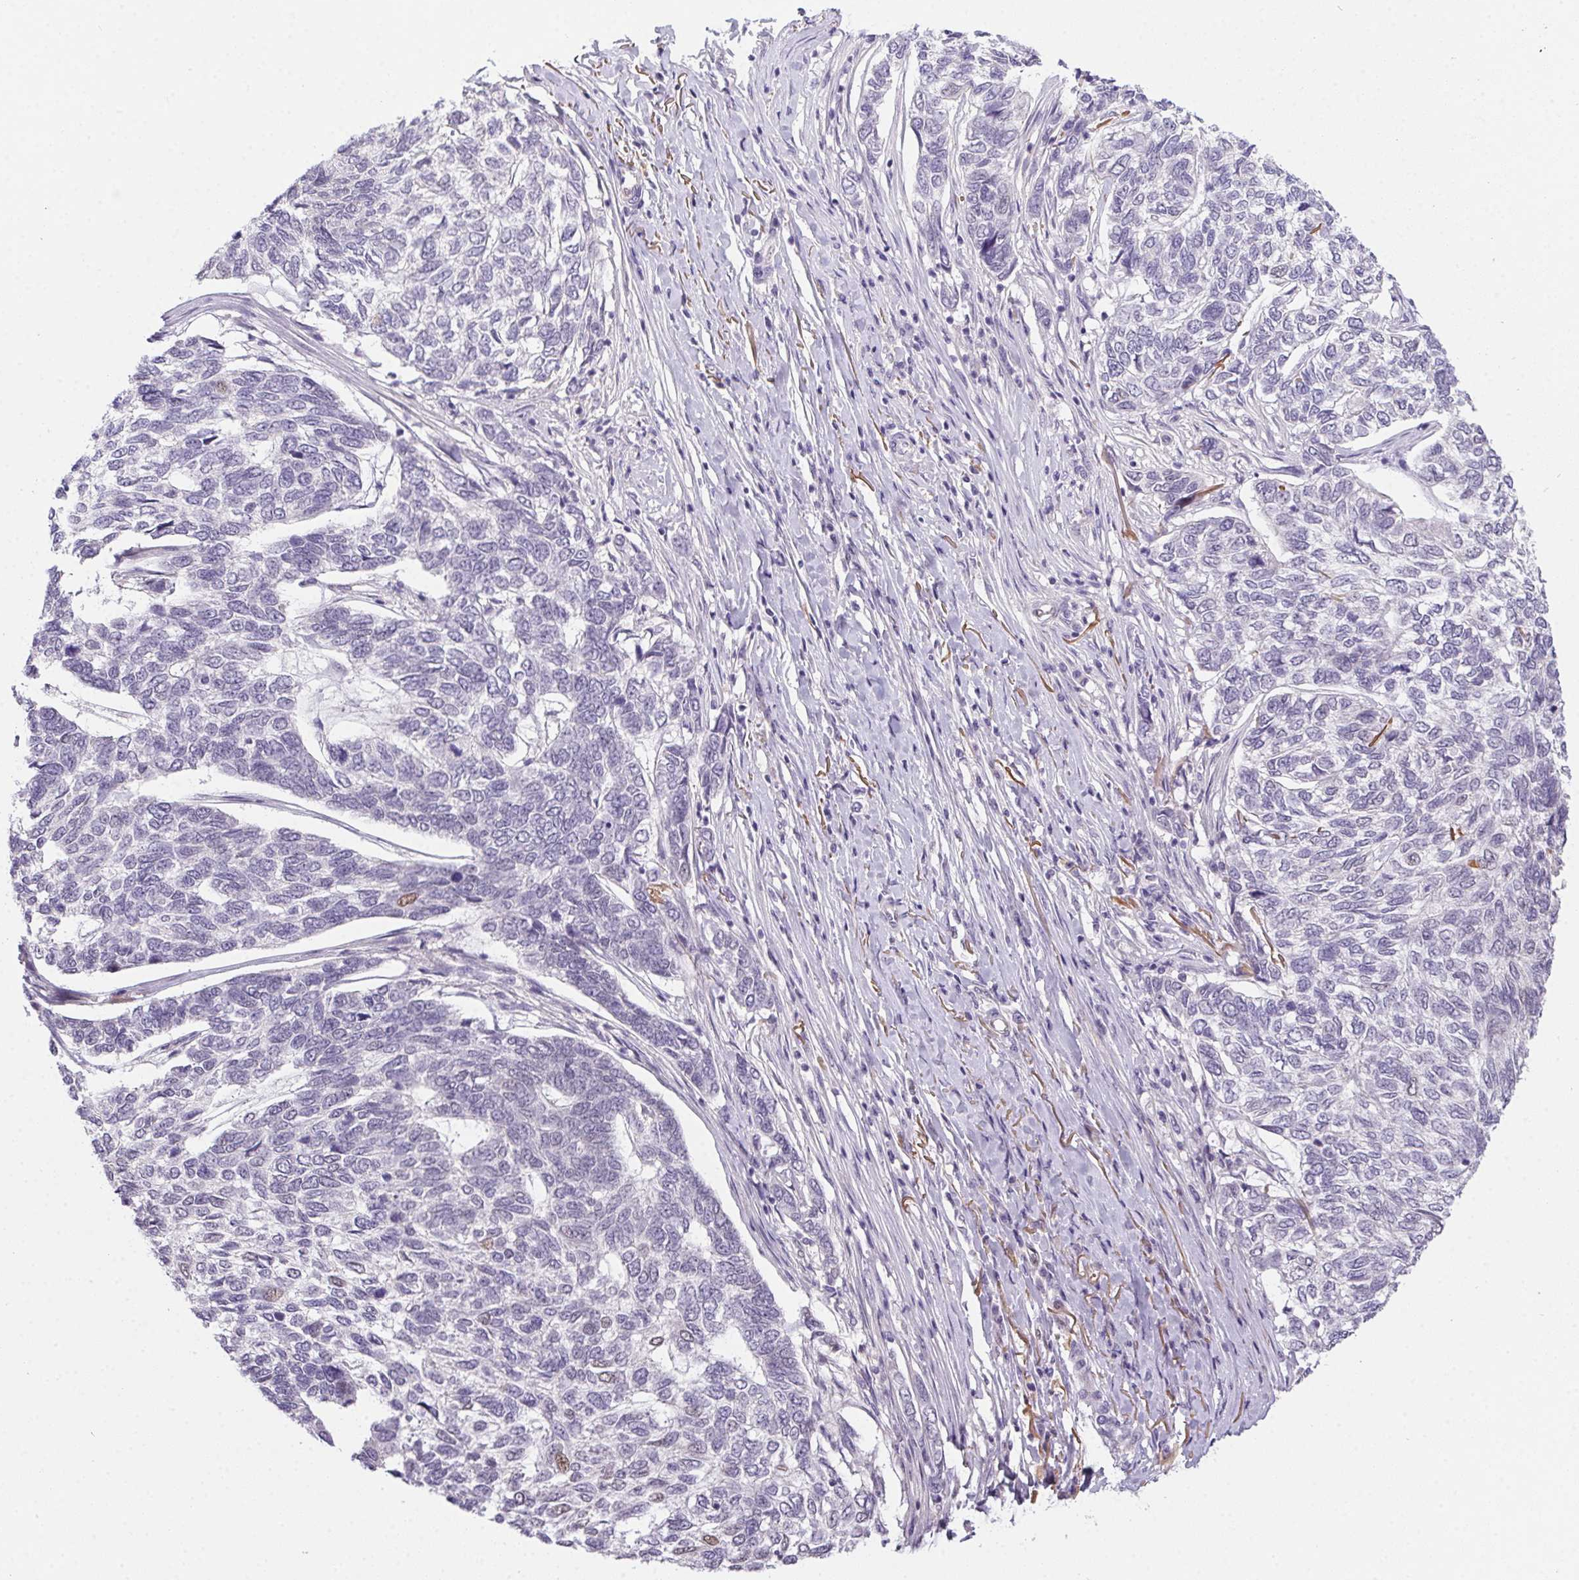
{"staining": {"intensity": "negative", "quantity": "none", "location": "none"}, "tissue": "skin cancer", "cell_type": "Tumor cells", "image_type": "cancer", "snomed": [{"axis": "morphology", "description": "Basal cell carcinoma"}, {"axis": "topography", "description": "Skin"}], "caption": "A photomicrograph of human skin basal cell carcinoma is negative for staining in tumor cells.", "gene": "SP9", "patient": {"sex": "female", "age": 65}}